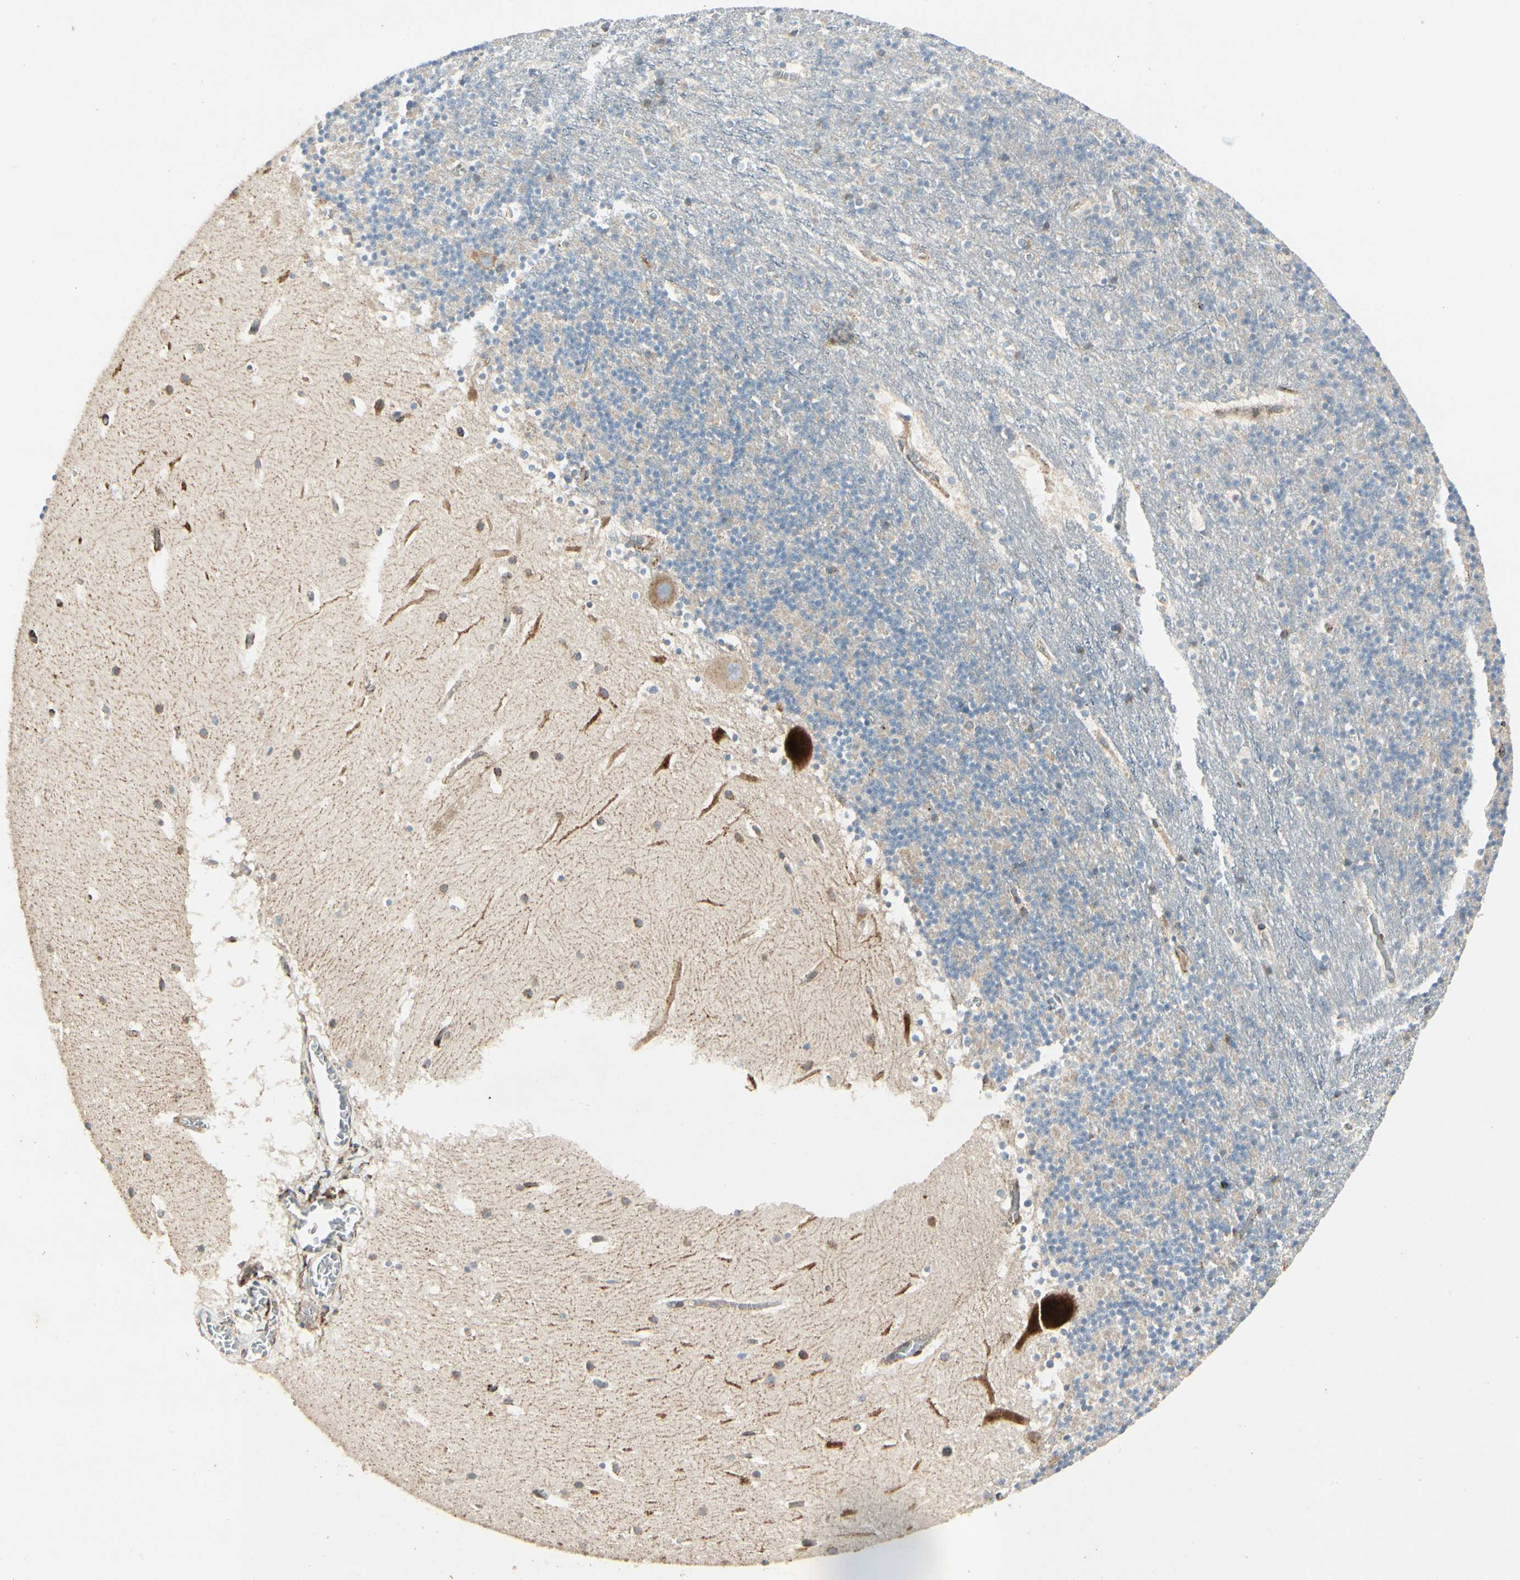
{"staining": {"intensity": "weak", "quantity": ">75%", "location": "cytoplasmic/membranous"}, "tissue": "cerebellum", "cell_type": "Cells in granular layer", "image_type": "normal", "snomed": [{"axis": "morphology", "description": "Normal tissue, NOS"}, {"axis": "topography", "description": "Cerebellum"}], "caption": "DAB immunohistochemical staining of unremarkable human cerebellum shows weak cytoplasmic/membranous protein expression in approximately >75% of cells in granular layer.", "gene": "MRPL9", "patient": {"sex": "male", "age": 45}}